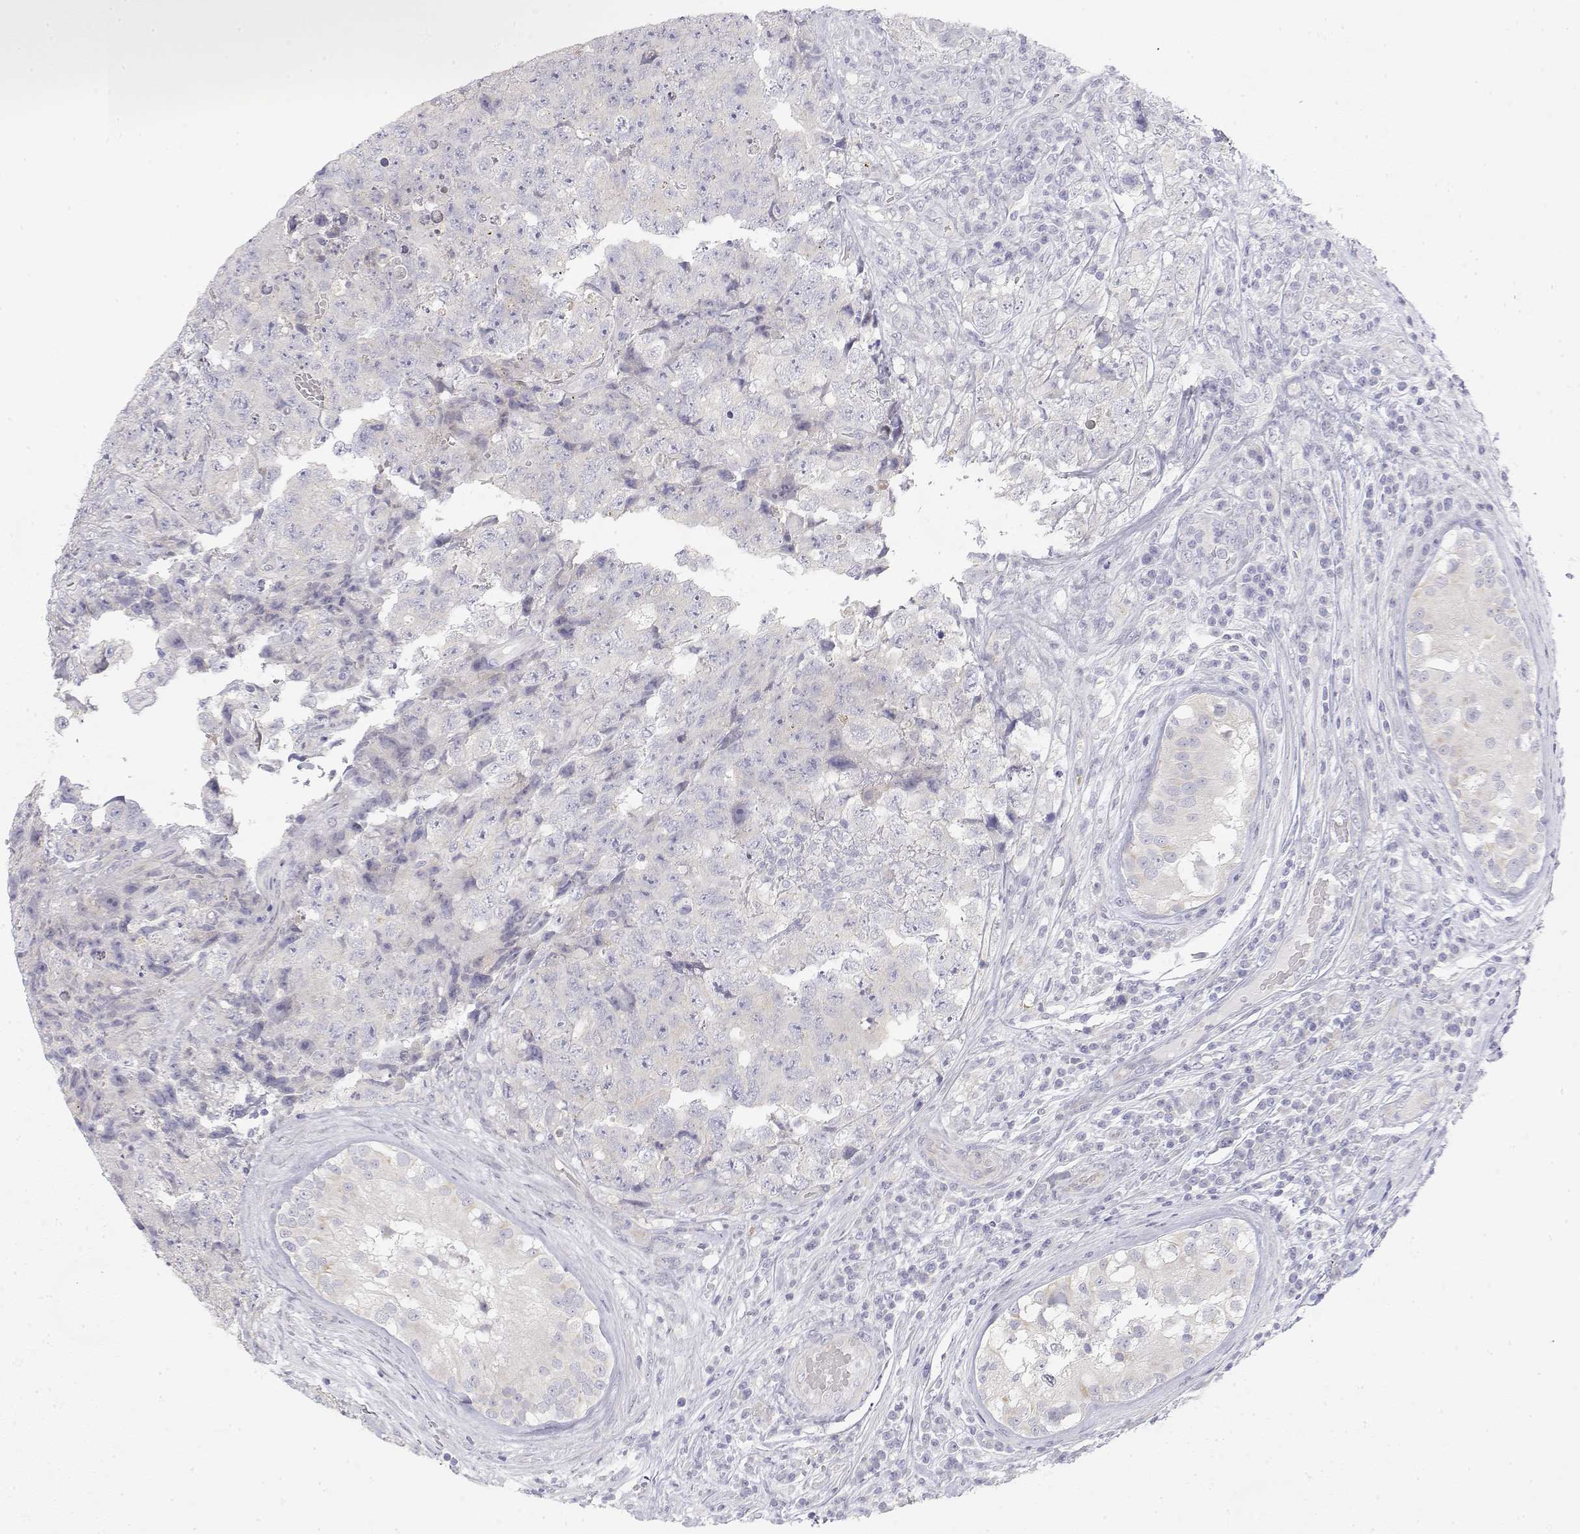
{"staining": {"intensity": "negative", "quantity": "none", "location": "none"}, "tissue": "testis cancer", "cell_type": "Tumor cells", "image_type": "cancer", "snomed": [{"axis": "morphology", "description": "Carcinoma, Embryonal, NOS"}, {"axis": "topography", "description": "Testis"}], "caption": "This is an immunohistochemistry (IHC) photomicrograph of testis cancer. There is no expression in tumor cells.", "gene": "MISP", "patient": {"sex": "male", "age": 18}}